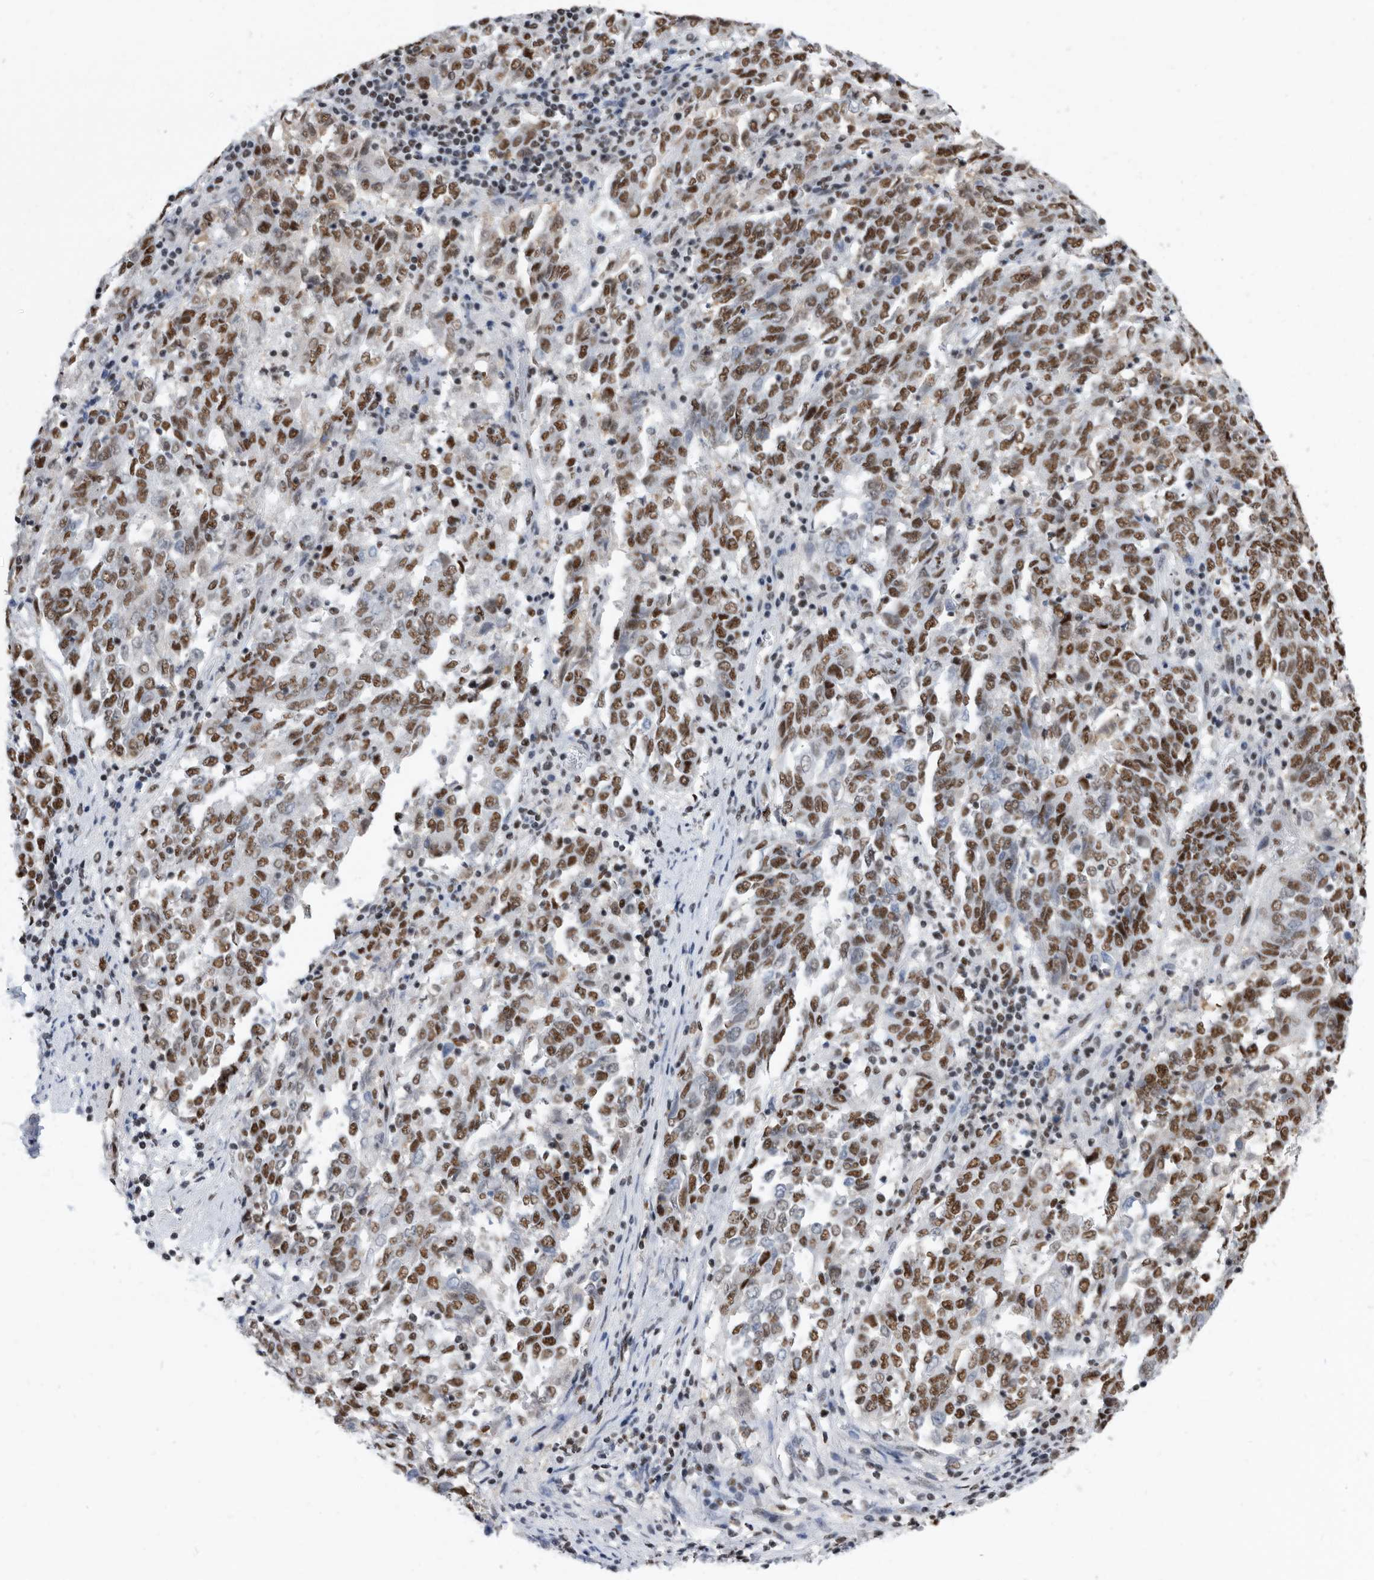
{"staining": {"intensity": "moderate", "quantity": ">75%", "location": "nuclear"}, "tissue": "endometrial cancer", "cell_type": "Tumor cells", "image_type": "cancer", "snomed": [{"axis": "morphology", "description": "Adenocarcinoma, NOS"}, {"axis": "topography", "description": "Endometrium"}], "caption": "Endometrial adenocarcinoma was stained to show a protein in brown. There is medium levels of moderate nuclear positivity in approximately >75% of tumor cells.", "gene": "SF3A1", "patient": {"sex": "female", "age": 80}}